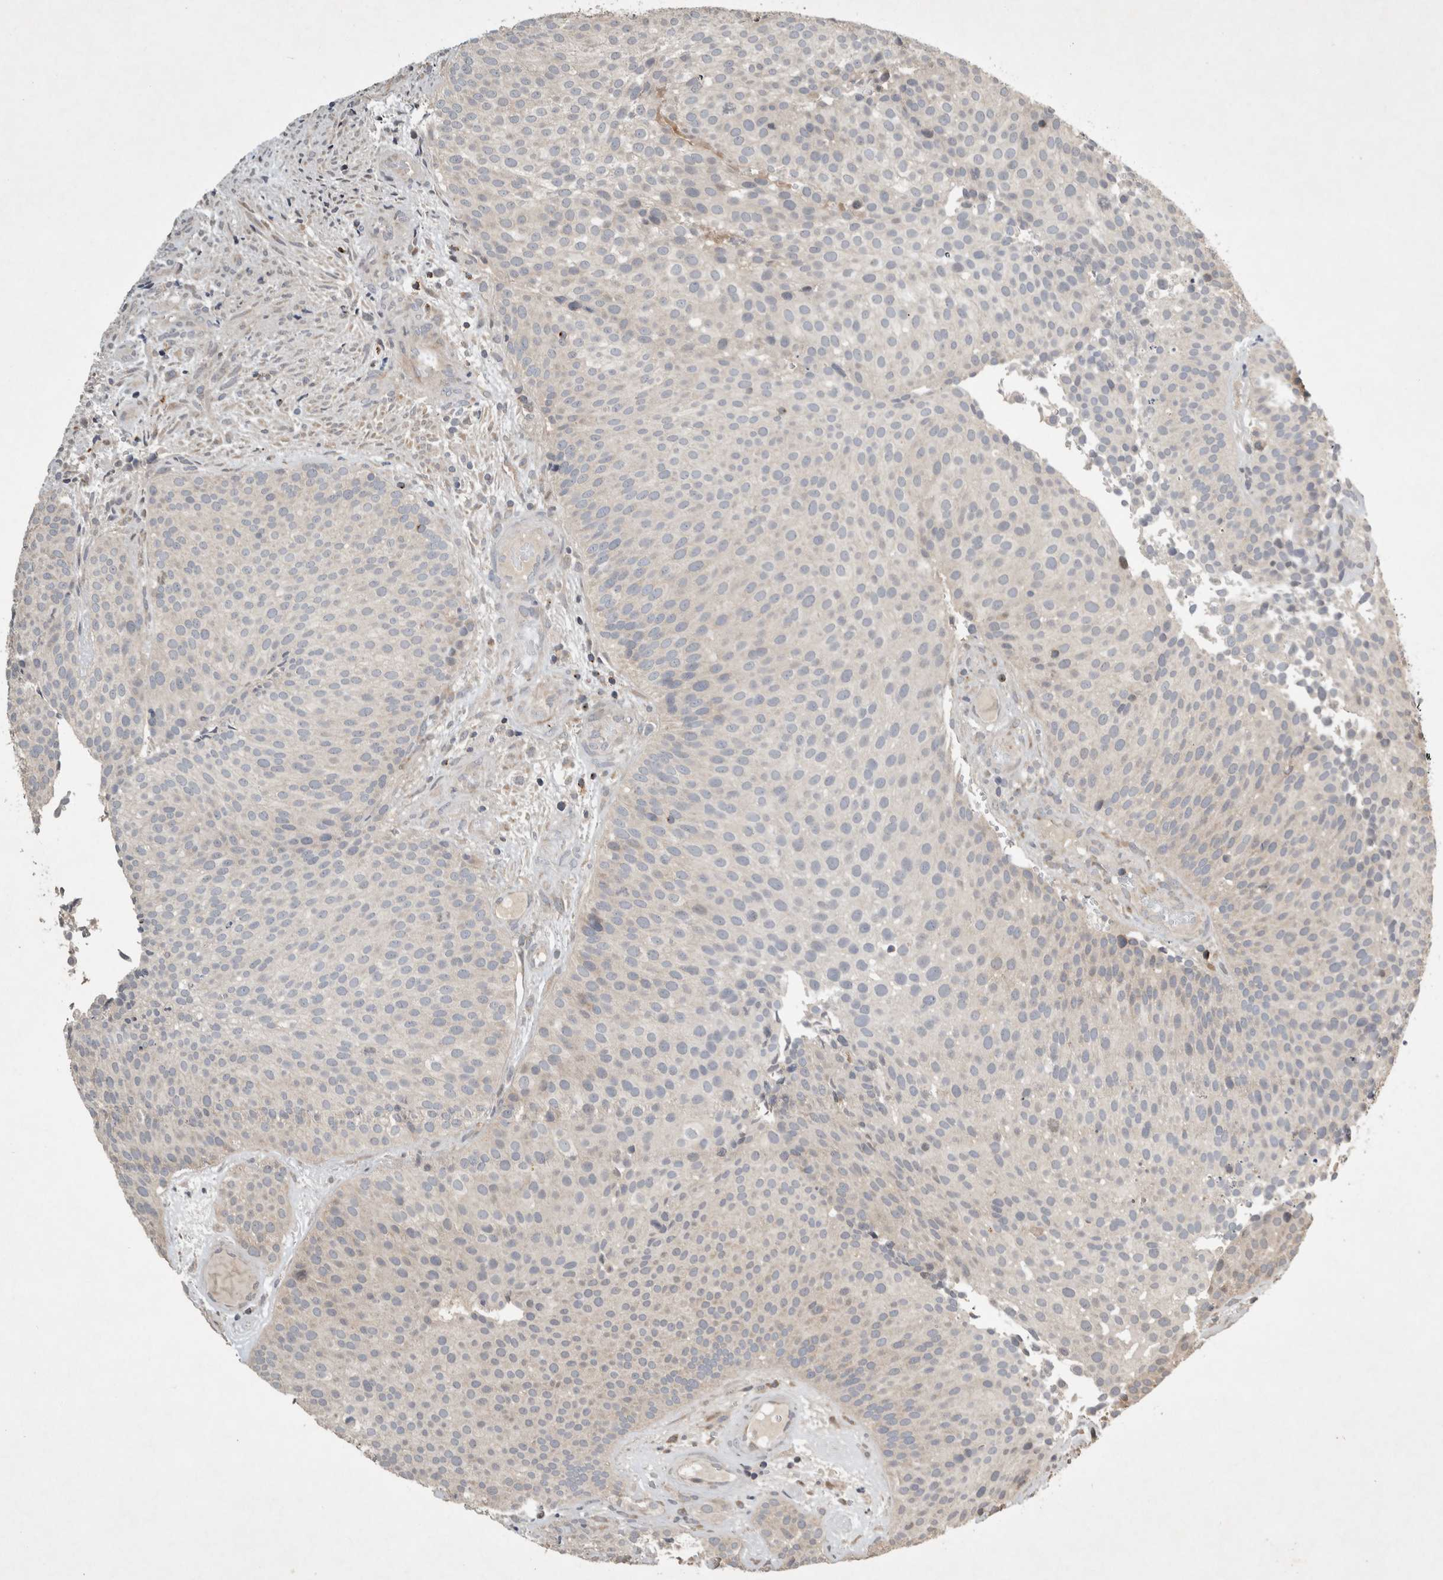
{"staining": {"intensity": "negative", "quantity": "none", "location": "none"}, "tissue": "urothelial cancer", "cell_type": "Tumor cells", "image_type": "cancer", "snomed": [{"axis": "morphology", "description": "Urothelial carcinoma, Low grade"}, {"axis": "topography", "description": "Urinary bladder"}], "caption": "Immunohistochemistry (IHC) of human urothelial cancer demonstrates no expression in tumor cells.", "gene": "SERAC1", "patient": {"sex": "male", "age": 86}}